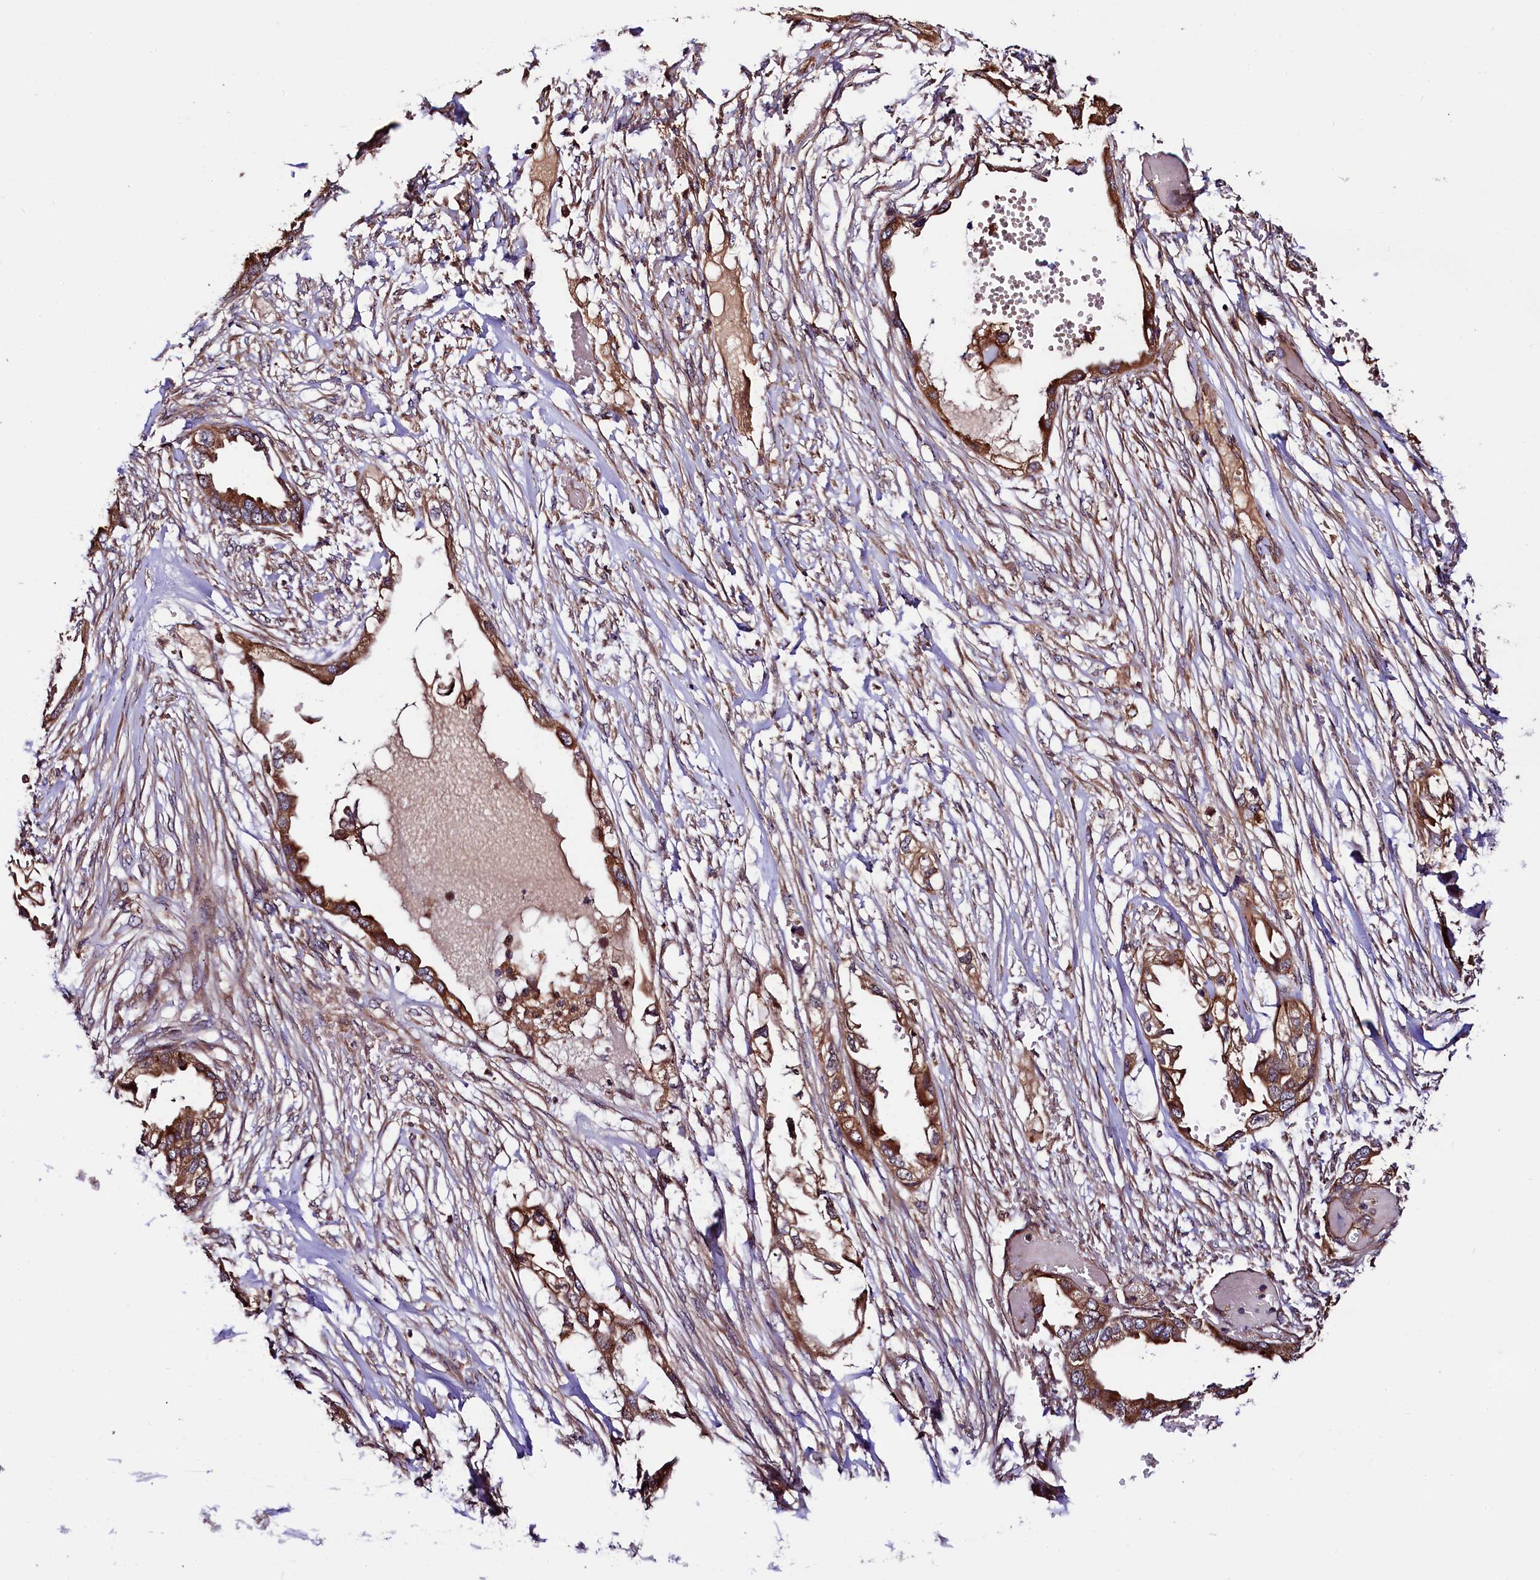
{"staining": {"intensity": "moderate", "quantity": ">75%", "location": "cytoplasmic/membranous"}, "tissue": "endometrial cancer", "cell_type": "Tumor cells", "image_type": "cancer", "snomed": [{"axis": "morphology", "description": "Adenocarcinoma, NOS"}, {"axis": "morphology", "description": "Adenocarcinoma, metastatic, NOS"}, {"axis": "topography", "description": "Adipose tissue"}, {"axis": "topography", "description": "Endometrium"}], "caption": "A histopathology image of human endometrial metastatic adenocarcinoma stained for a protein reveals moderate cytoplasmic/membranous brown staining in tumor cells.", "gene": "VPS35", "patient": {"sex": "female", "age": 67}}